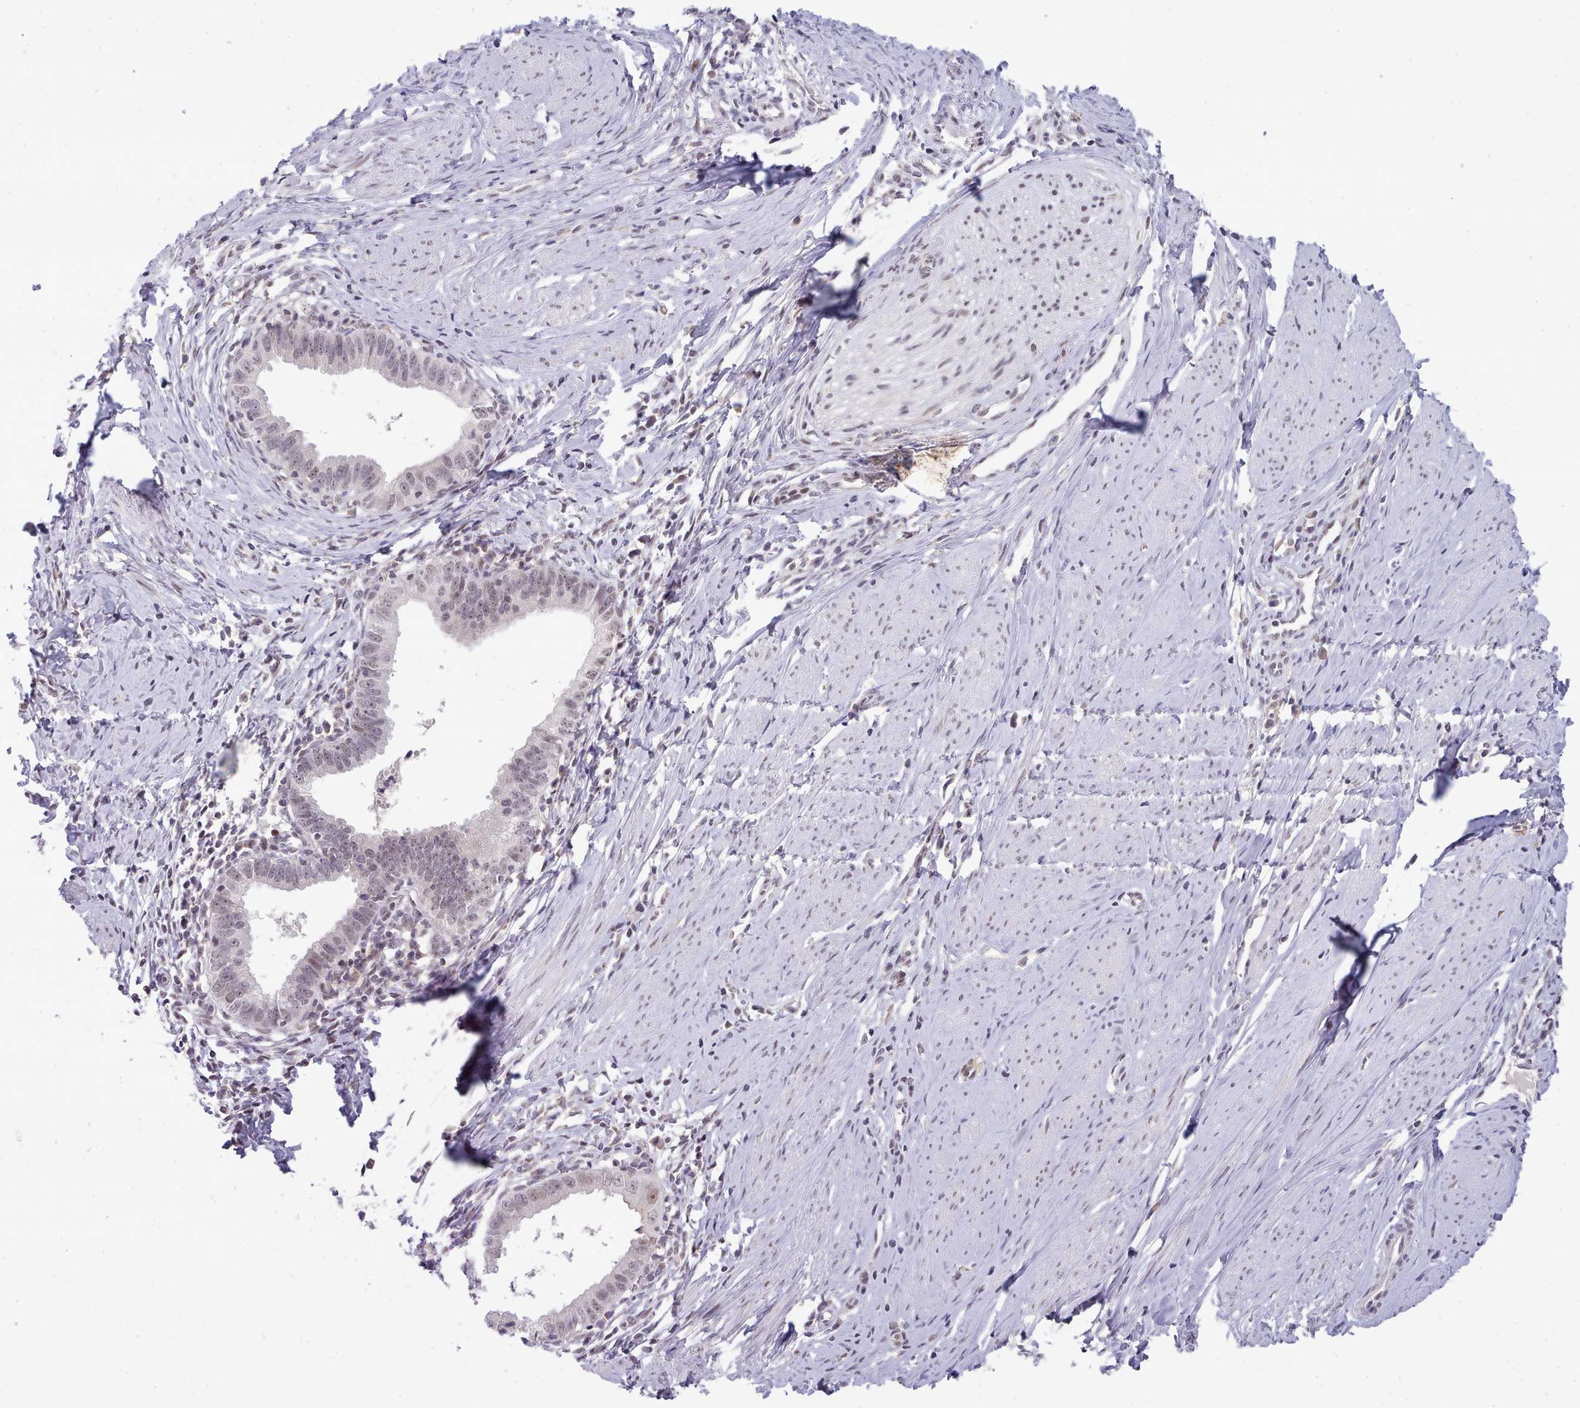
{"staining": {"intensity": "weak", "quantity": "<25%", "location": "nuclear"}, "tissue": "cervical cancer", "cell_type": "Tumor cells", "image_type": "cancer", "snomed": [{"axis": "morphology", "description": "Adenocarcinoma, NOS"}, {"axis": "topography", "description": "Cervix"}], "caption": "IHC histopathology image of neoplastic tissue: human cervical adenocarcinoma stained with DAB (3,3'-diaminobenzidine) reveals no significant protein expression in tumor cells.", "gene": "RFX1", "patient": {"sex": "female", "age": 36}}